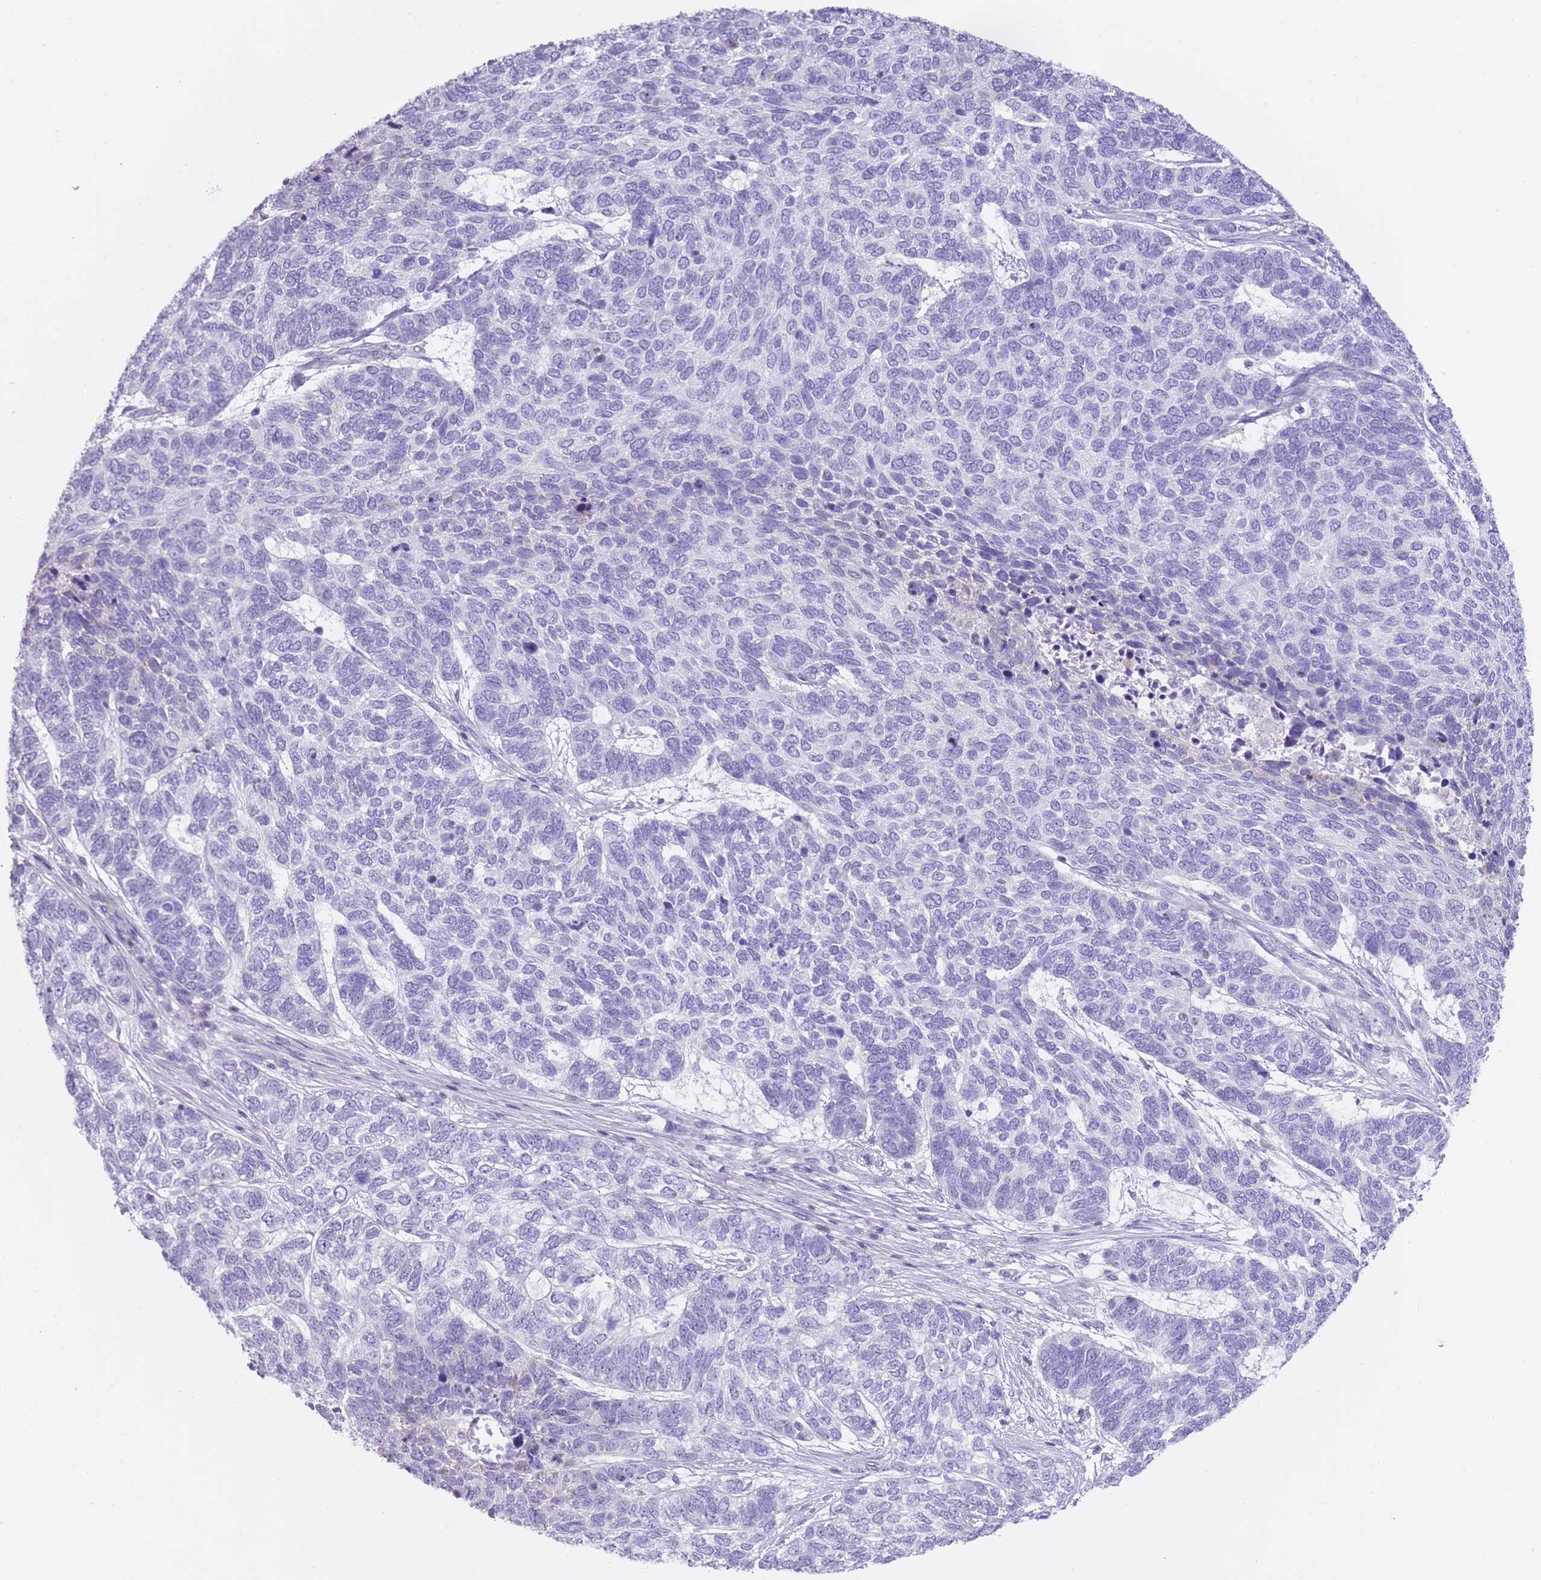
{"staining": {"intensity": "negative", "quantity": "none", "location": "none"}, "tissue": "skin cancer", "cell_type": "Tumor cells", "image_type": "cancer", "snomed": [{"axis": "morphology", "description": "Basal cell carcinoma"}, {"axis": "topography", "description": "Skin"}], "caption": "Photomicrograph shows no protein expression in tumor cells of skin cancer (basal cell carcinoma) tissue.", "gene": "NBPF20", "patient": {"sex": "female", "age": 65}}